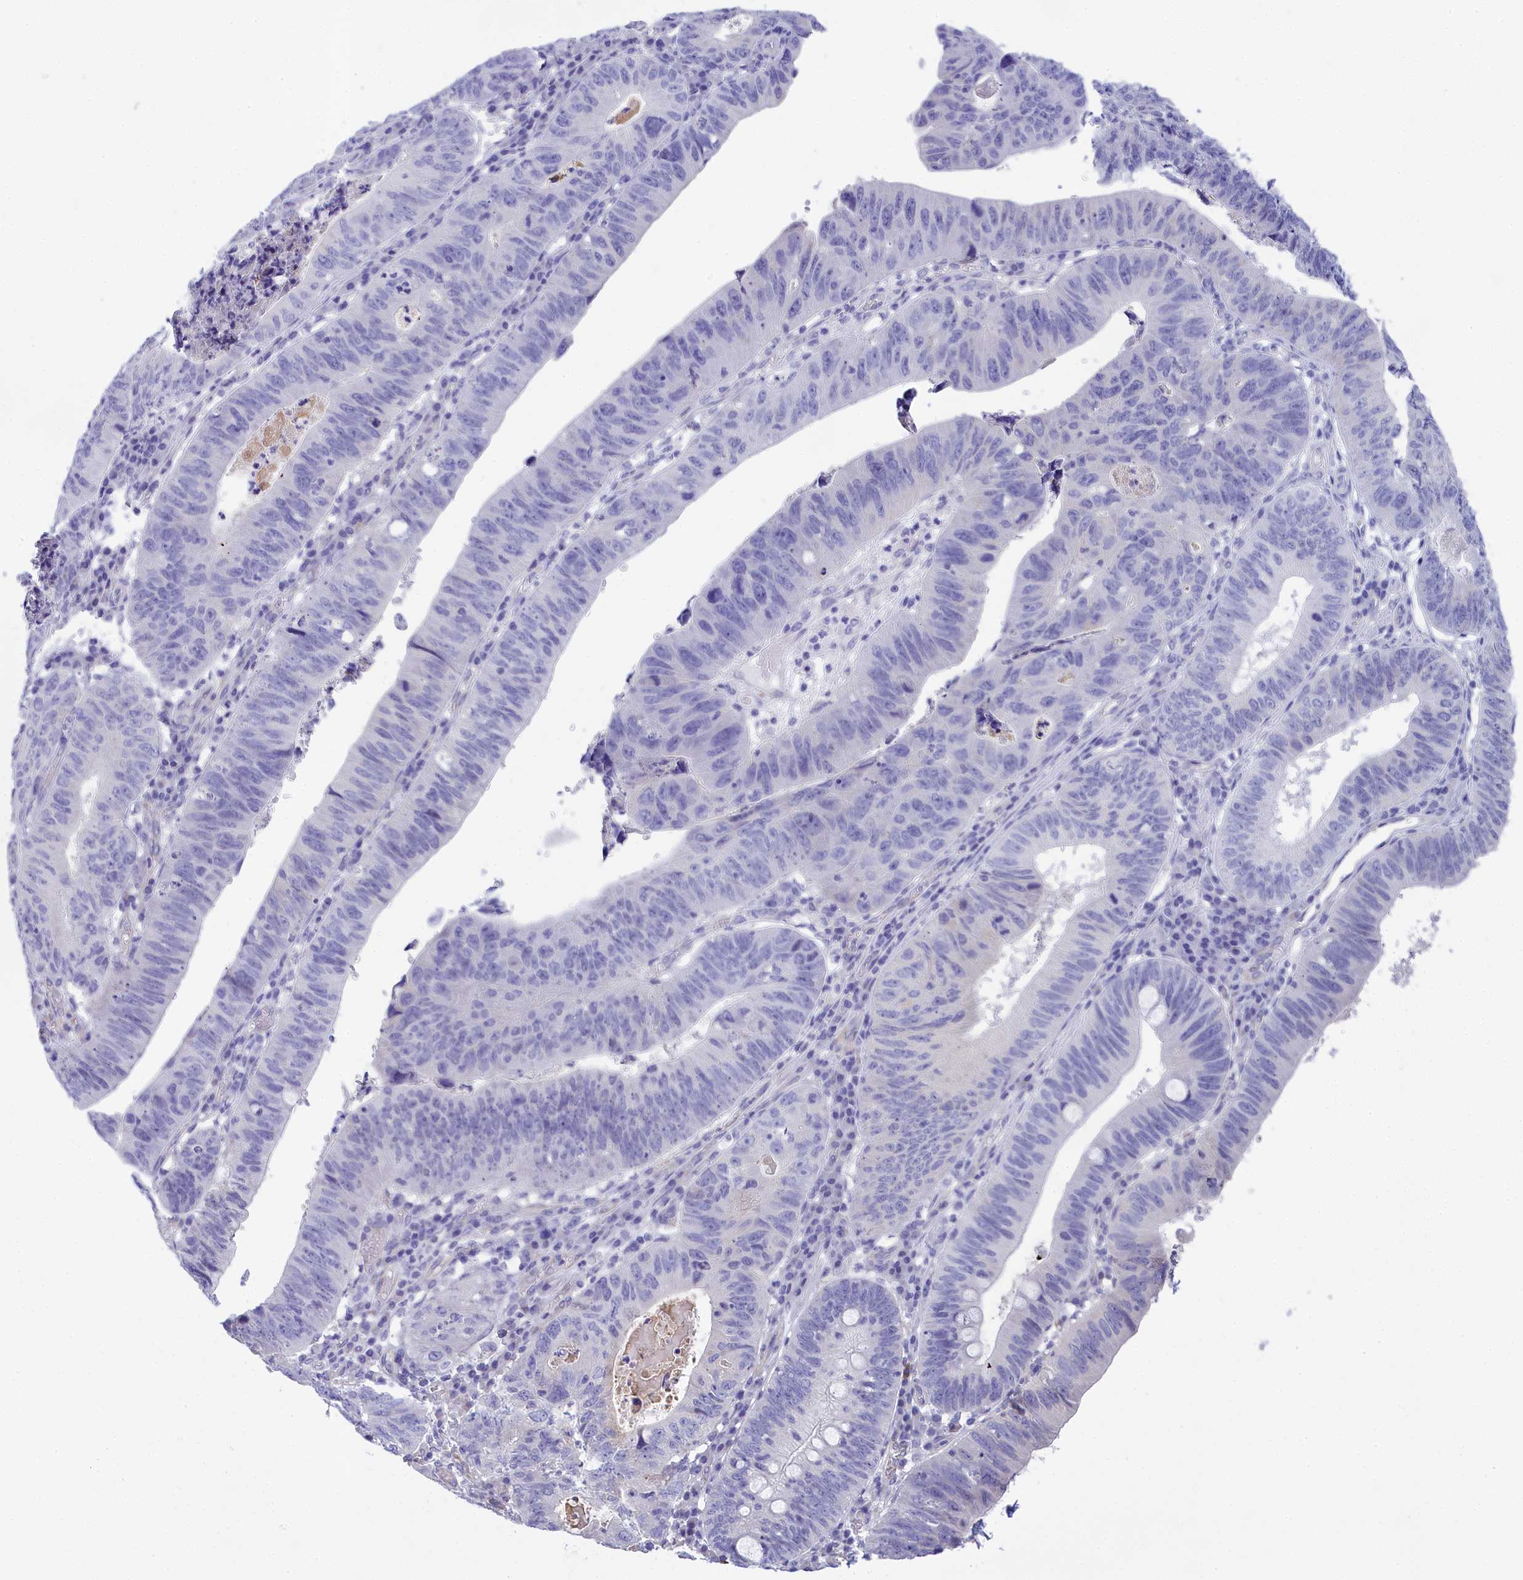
{"staining": {"intensity": "negative", "quantity": "none", "location": "none"}, "tissue": "stomach cancer", "cell_type": "Tumor cells", "image_type": "cancer", "snomed": [{"axis": "morphology", "description": "Adenocarcinoma, NOS"}, {"axis": "topography", "description": "Stomach"}], "caption": "A histopathology image of human stomach cancer is negative for staining in tumor cells. The staining was performed using DAB (3,3'-diaminobenzidine) to visualize the protein expression in brown, while the nuclei were stained in blue with hematoxylin (Magnification: 20x).", "gene": "TACSTD2", "patient": {"sex": "male", "age": 59}}